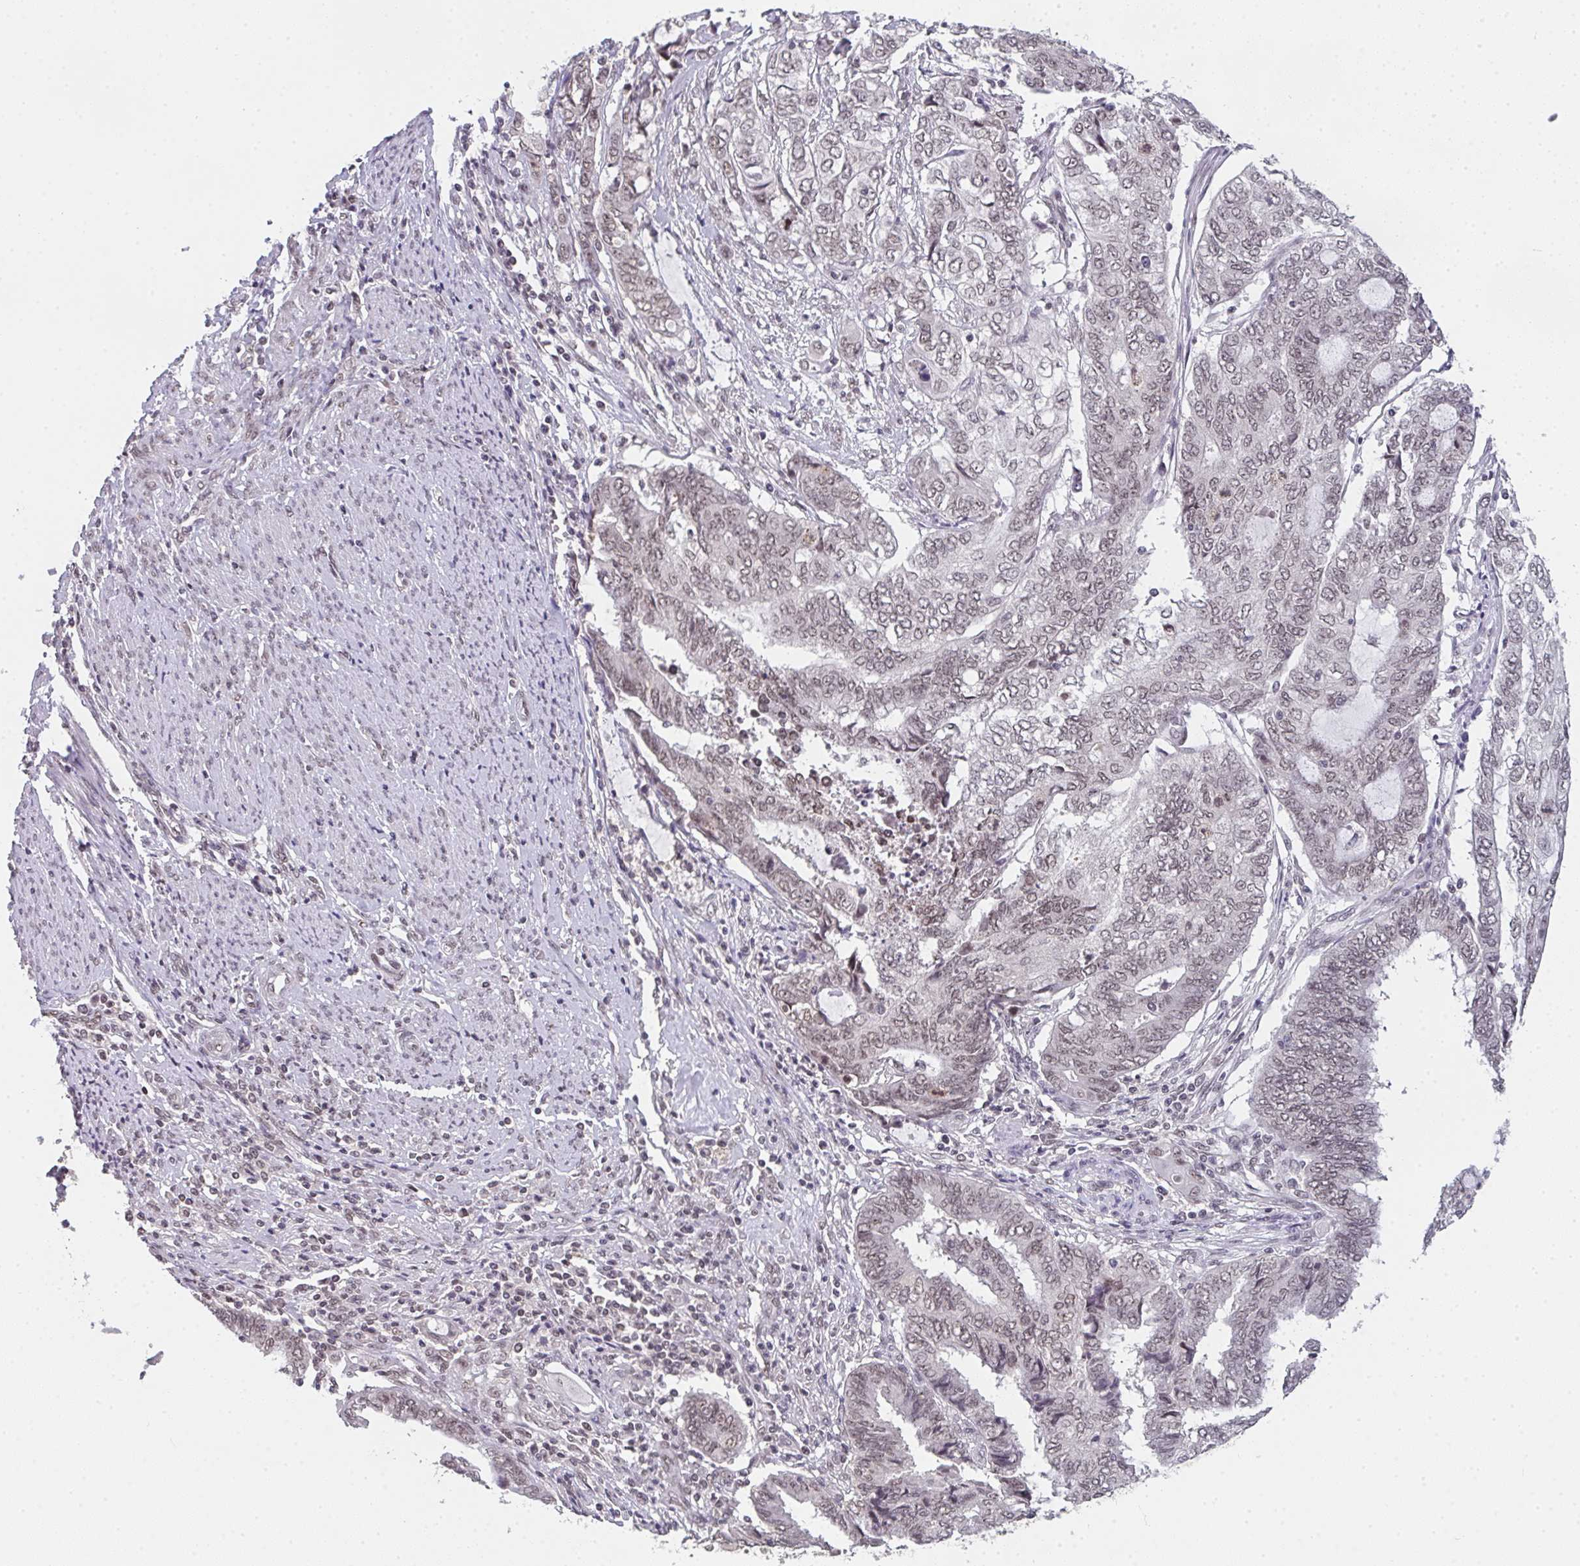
{"staining": {"intensity": "weak", "quantity": ">75%", "location": "nuclear"}, "tissue": "endometrial cancer", "cell_type": "Tumor cells", "image_type": "cancer", "snomed": [{"axis": "morphology", "description": "Adenocarcinoma, NOS"}, {"axis": "topography", "description": "Uterus"}, {"axis": "topography", "description": "Endometrium"}], "caption": "Immunohistochemistry (IHC) photomicrograph of human endometrial adenocarcinoma stained for a protein (brown), which shows low levels of weak nuclear positivity in about >75% of tumor cells.", "gene": "DKC1", "patient": {"sex": "female", "age": 70}}